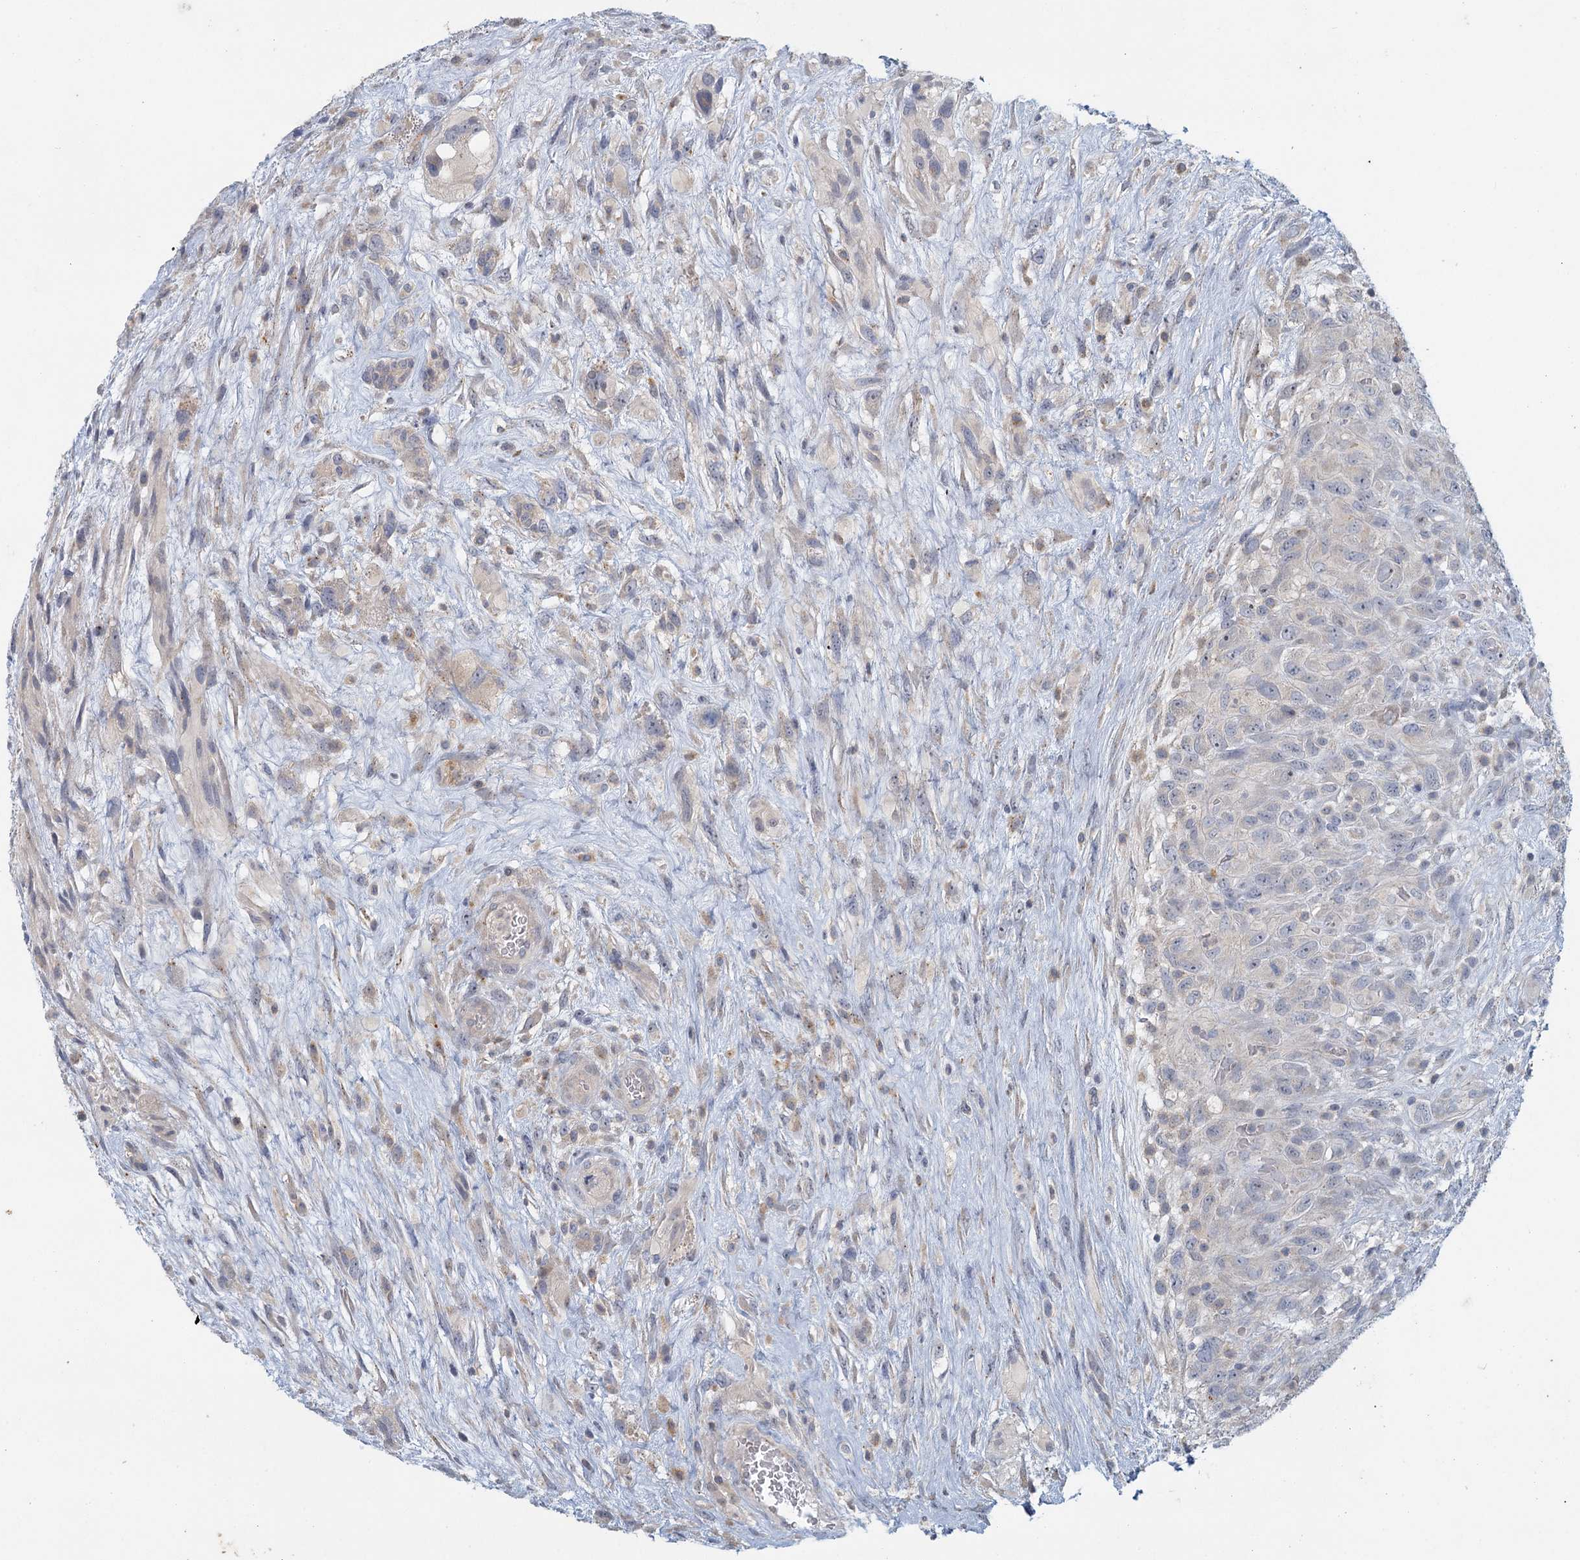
{"staining": {"intensity": "negative", "quantity": "none", "location": "none"}, "tissue": "glioma", "cell_type": "Tumor cells", "image_type": "cancer", "snomed": [{"axis": "morphology", "description": "Glioma, malignant, High grade"}, {"axis": "topography", "description": "Brain"}], "caption": "Human glioma stained for a protein using IHC displays no positivity in tumor cells.", "gene": "MYO7B", "patient": {"sex": "male", "age": 61}}